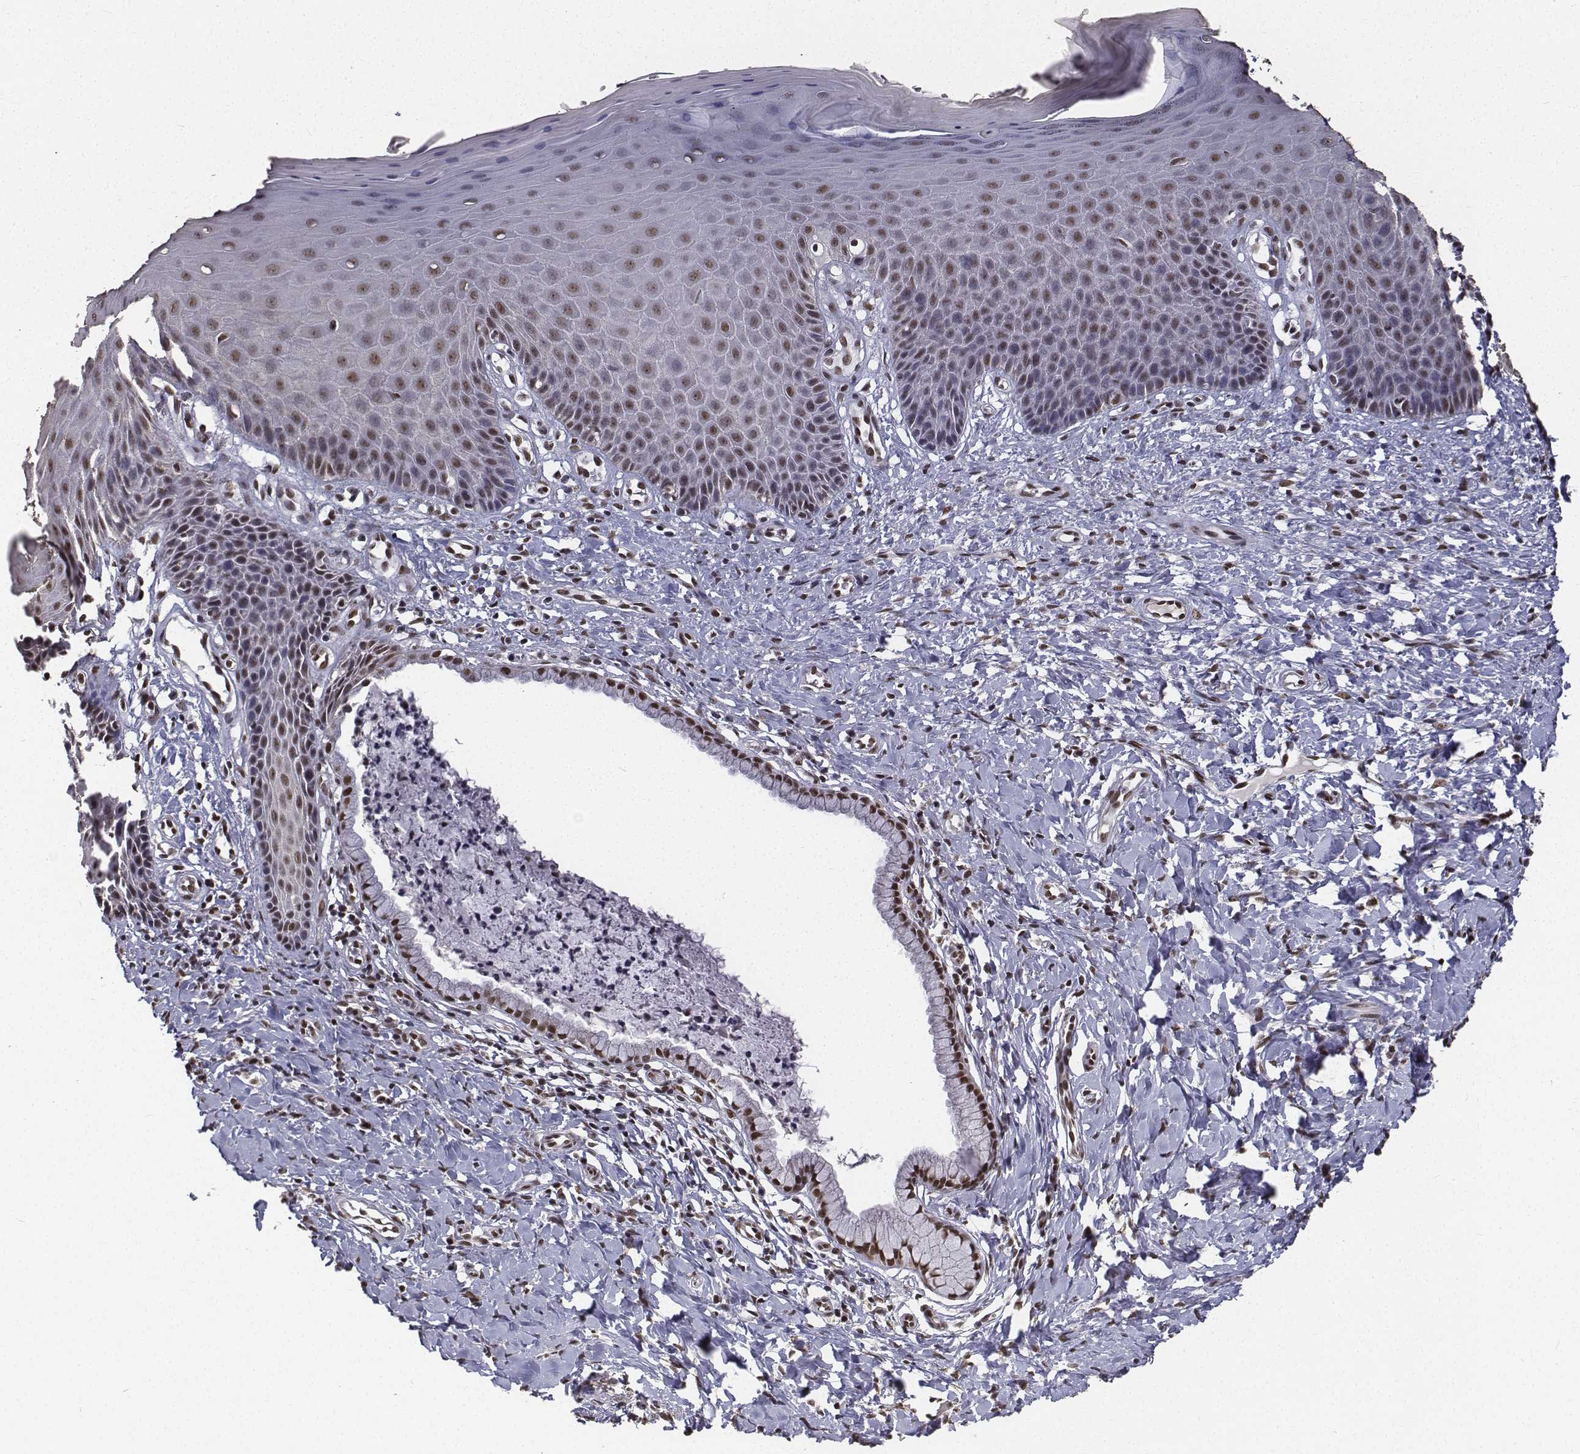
{"staining": {"intensity": "strong", "quantity": "25%-75%", "location": "nuclear"}, "tissue": "vagina", "cell_type": "Squamous epithelial cells", "image_type": "normal", "snomed": [{"axis": "morphology", "description": "Normal tissue, NOS"}, {"axis": "topography", "description": "Vagina"}], "caption": "High-magnification brightfield microscopy of normal vagina stained with DAB (brown) and counterstained with hematoxylin (blue). squamous epithelial cells exhibit strong nuclear staining is appreciated in approximately25%-75% of cells. (IHC, brightfield microscopy, high magnification).", "gene": "ATRX", "patient": {"sex": "female", "age": 83}}